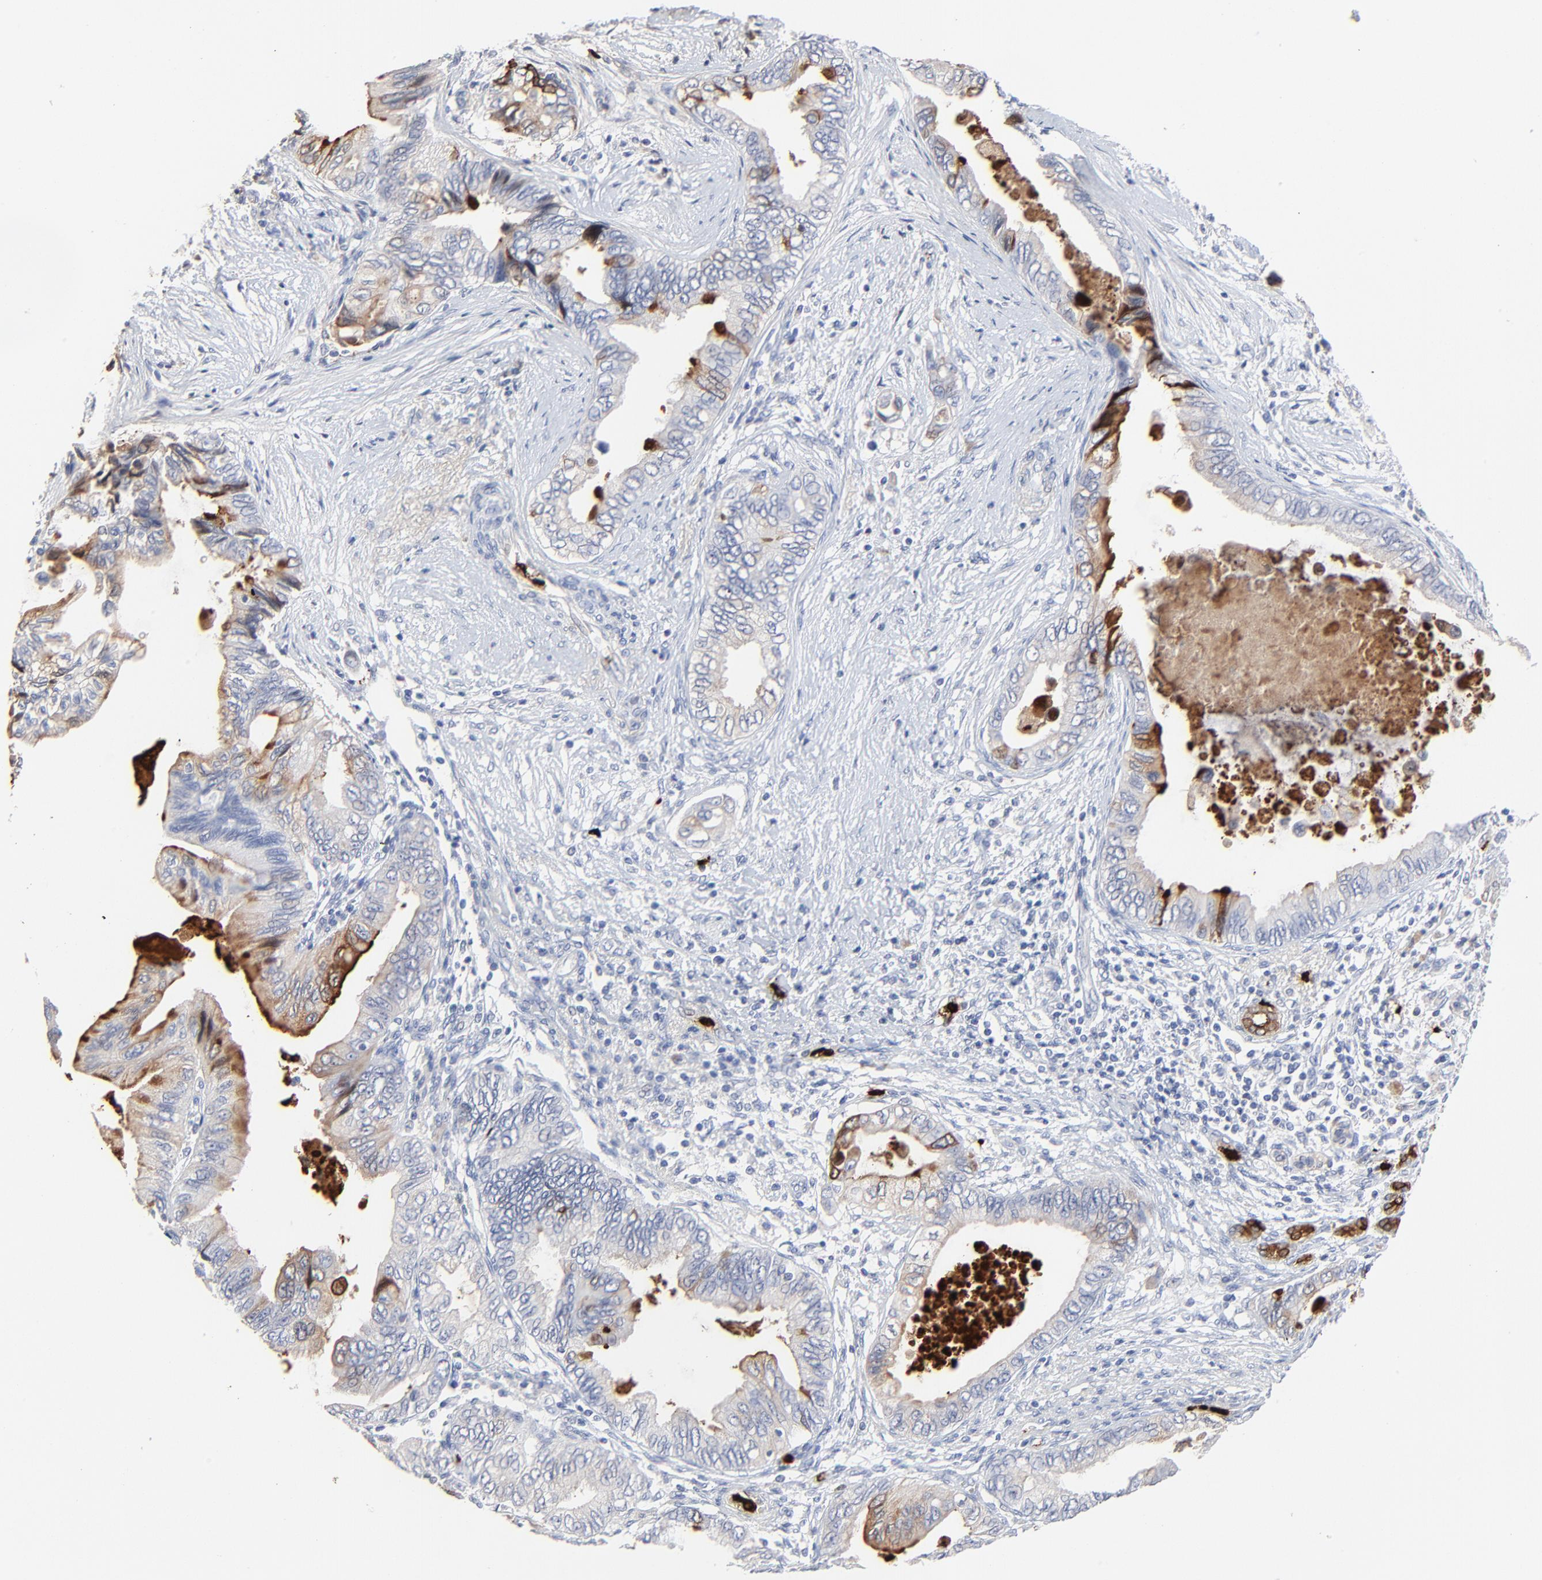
{"staining": {"intensity": "moderate", "quantity": "25%-75%", "location": "cytoplasmic/membranous"}, "tissue": "pancreatic cancer", "cell_type": "Tumor cells", "image_type": "cancer", "snomed": [{"axis": "morphology", "description": "Adenocarcinoma, NOS"}, {"axis": "topography", "description": "Pancreas"}], "caption": "Protein staining of pancreatic cancer tissue reveals moderate cytoplasmic/membranous expression in about 25%-75% of tumor cells.", "gene": "LCN2", "patient": {"sex": "female", "age": 66}}